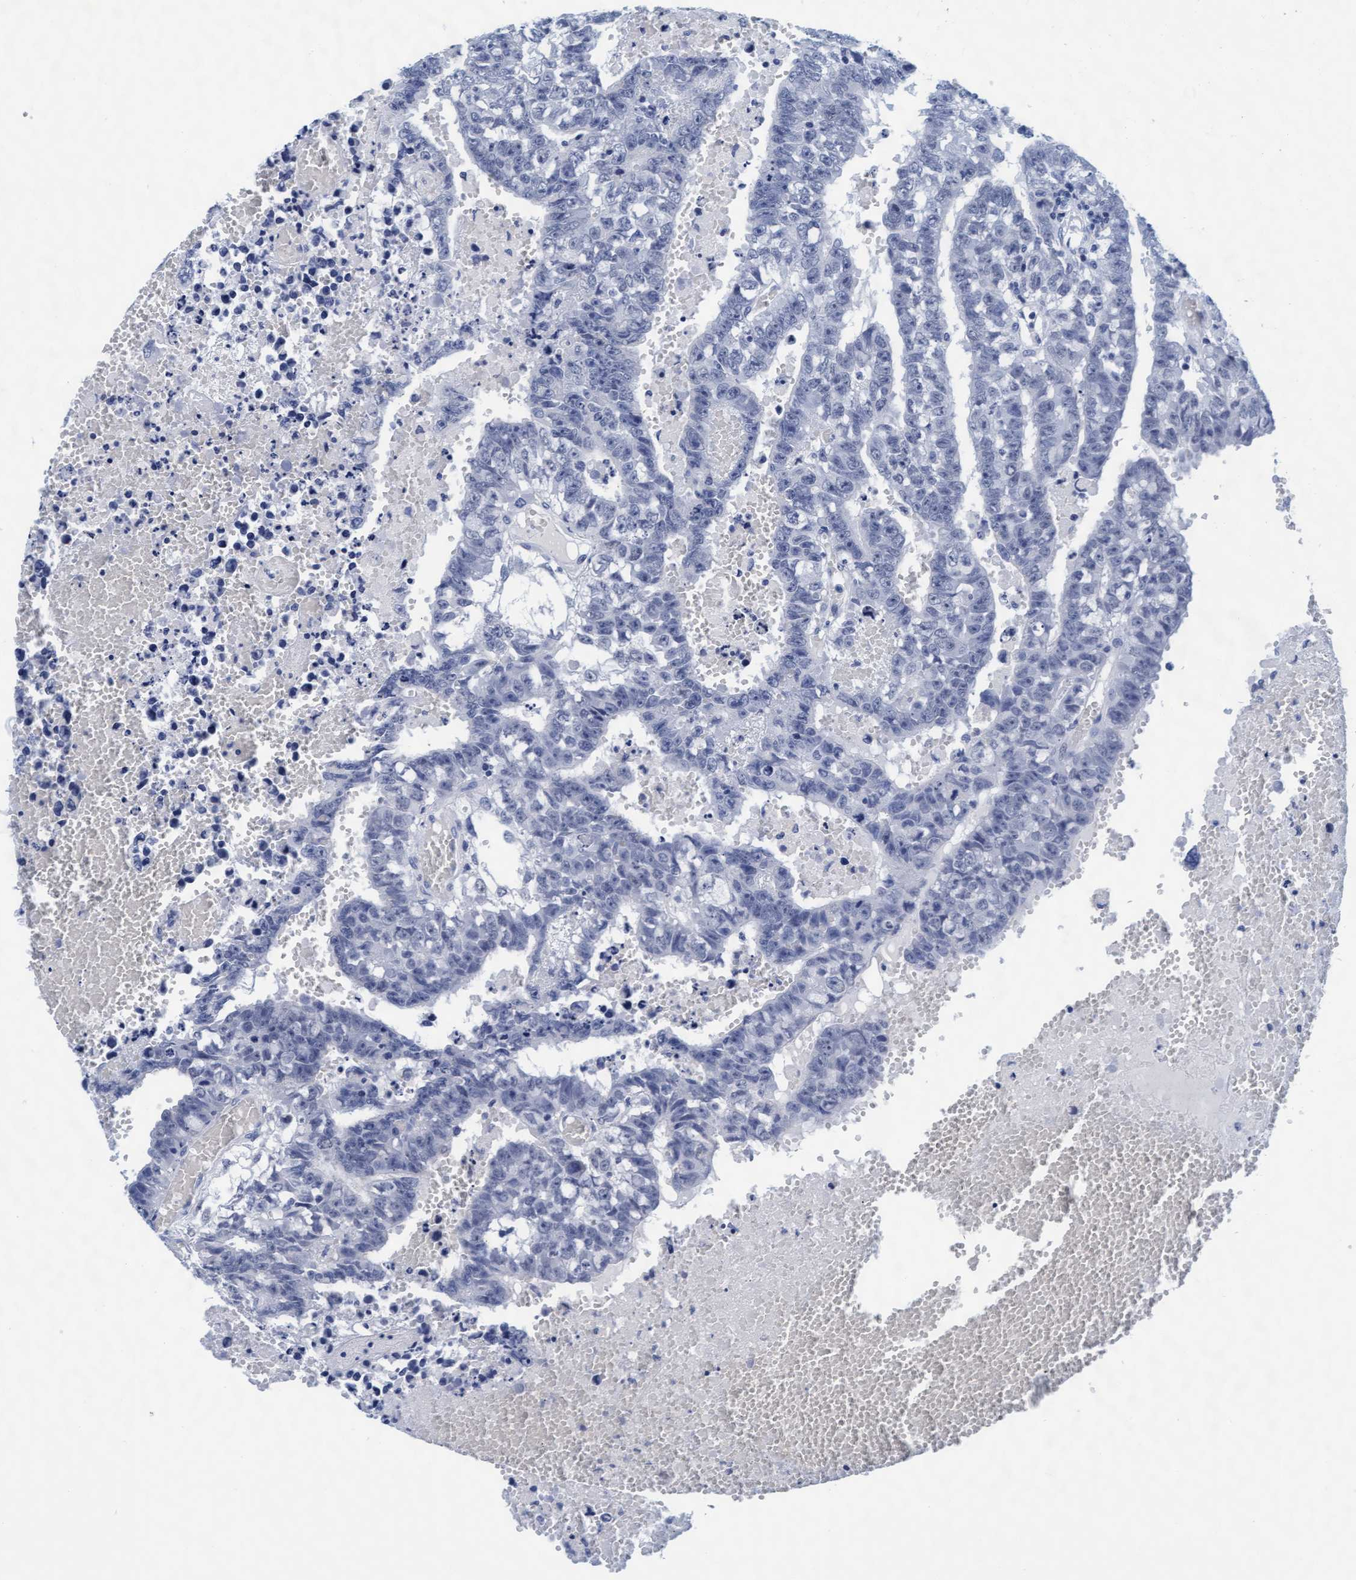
{"staining": {"intensity": "negative", "quantity": "none", "location": "none"}, "tissue": "testis cancer", "cell_type": "Tumor cells", "image_type": "cancer", "snomed": [{"axis": "morphology", "description": "Carcinoma, Embryonal, NOS"}, {"axis": "topography", "description": "Testis"}], "caption": "Micrograph shows no protein positivity in tumor cells of testis cancer tissue.", "gene": "ARSG", "patient": {"sex": "male", "age": 25}}